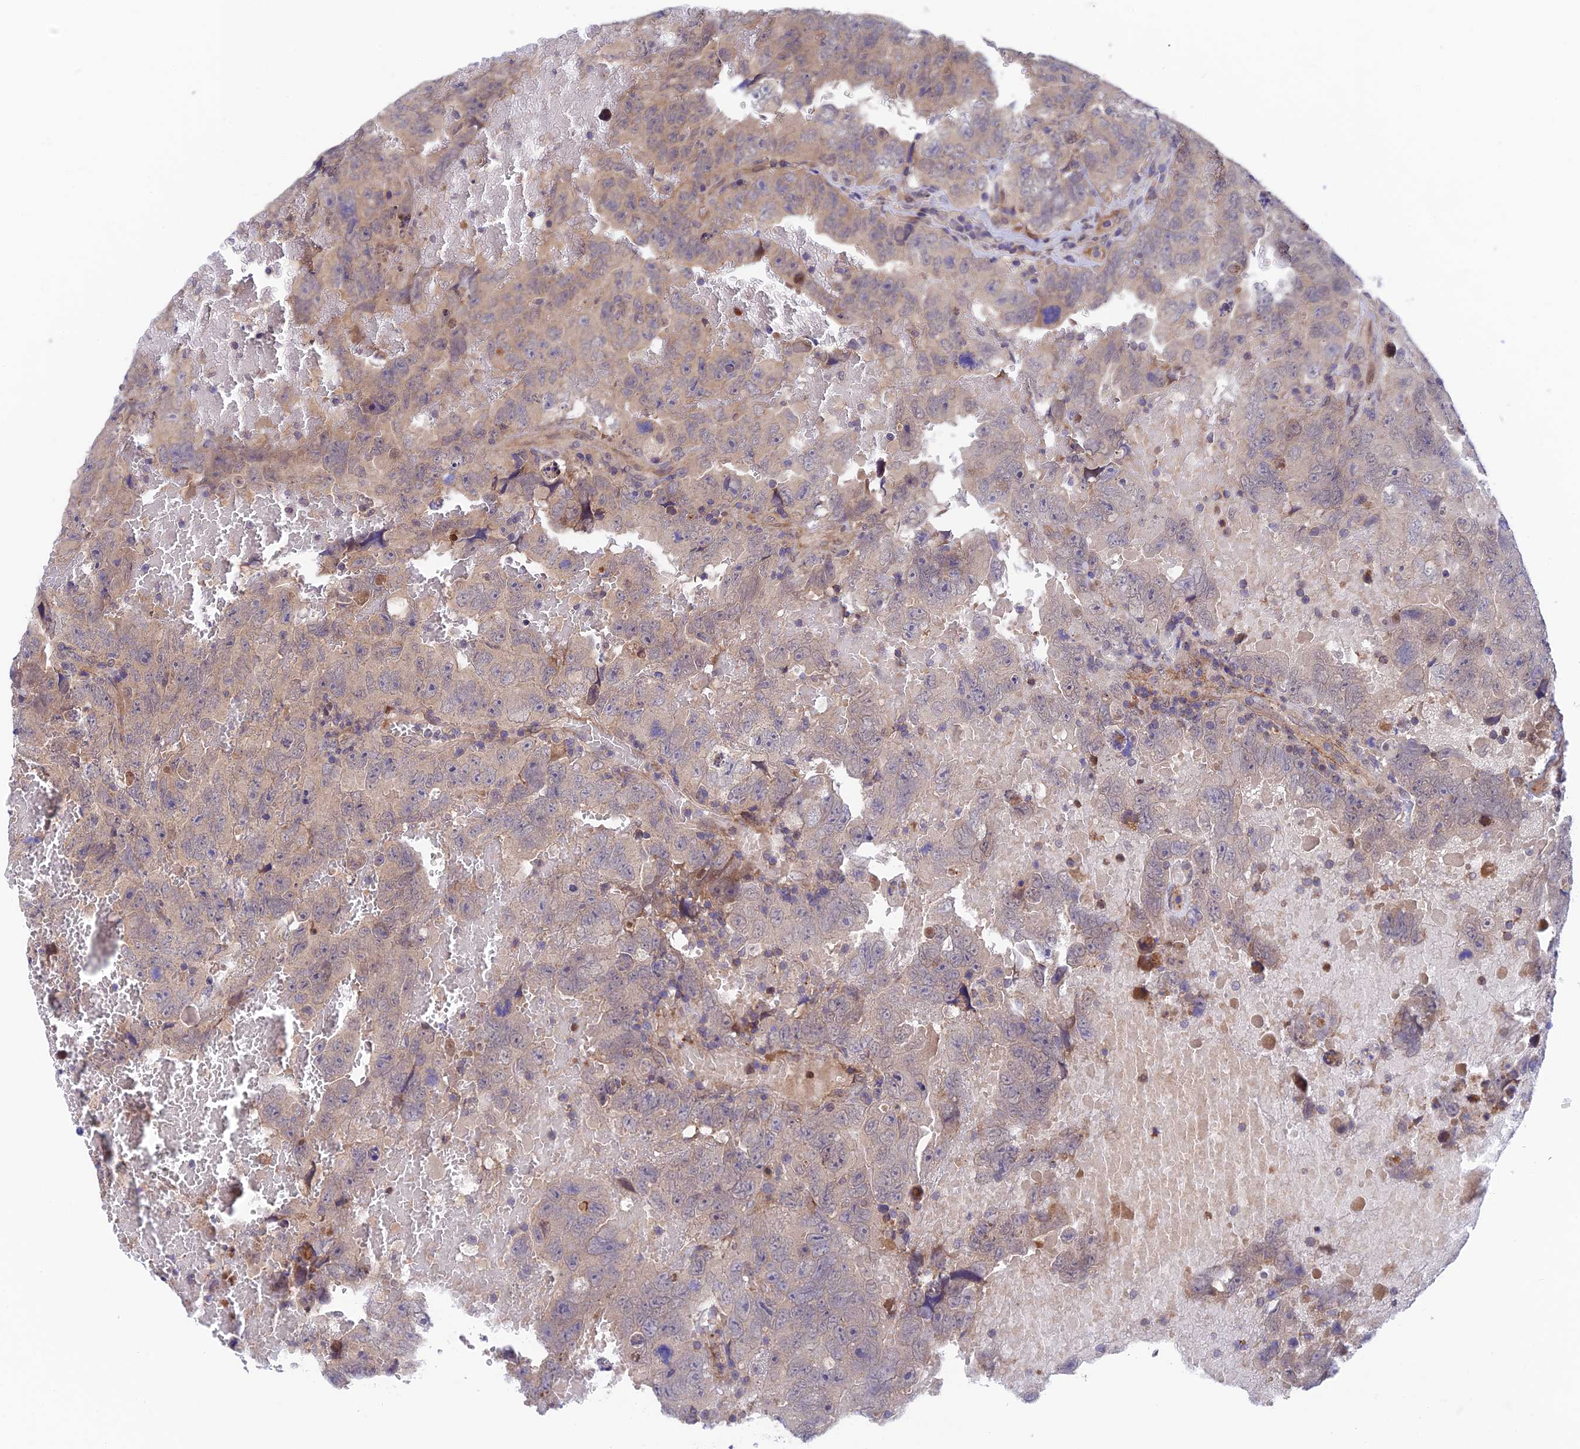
{"staining": {"intensity": "weak", "quantity": "<25%", "location": "cytoplasmic/membranous"}, "tissue": "testis cancer", "cell_type": "Tumor cells", "image_type": "cancer", "snomed": [{"axis": "morphology", "description": "Carcinoma, Embryonal, NOS"}, {"axis": "topography", "description": "Testis"}], "caption": "IHC of testis cancer (embryonal carcinoma) exhibits no positivity in tumor cells. (DAB immunohistochemistry with hematoxylin counter stain).", "gene": "UROS", "patient": {"sex": "male", "age": 45}}